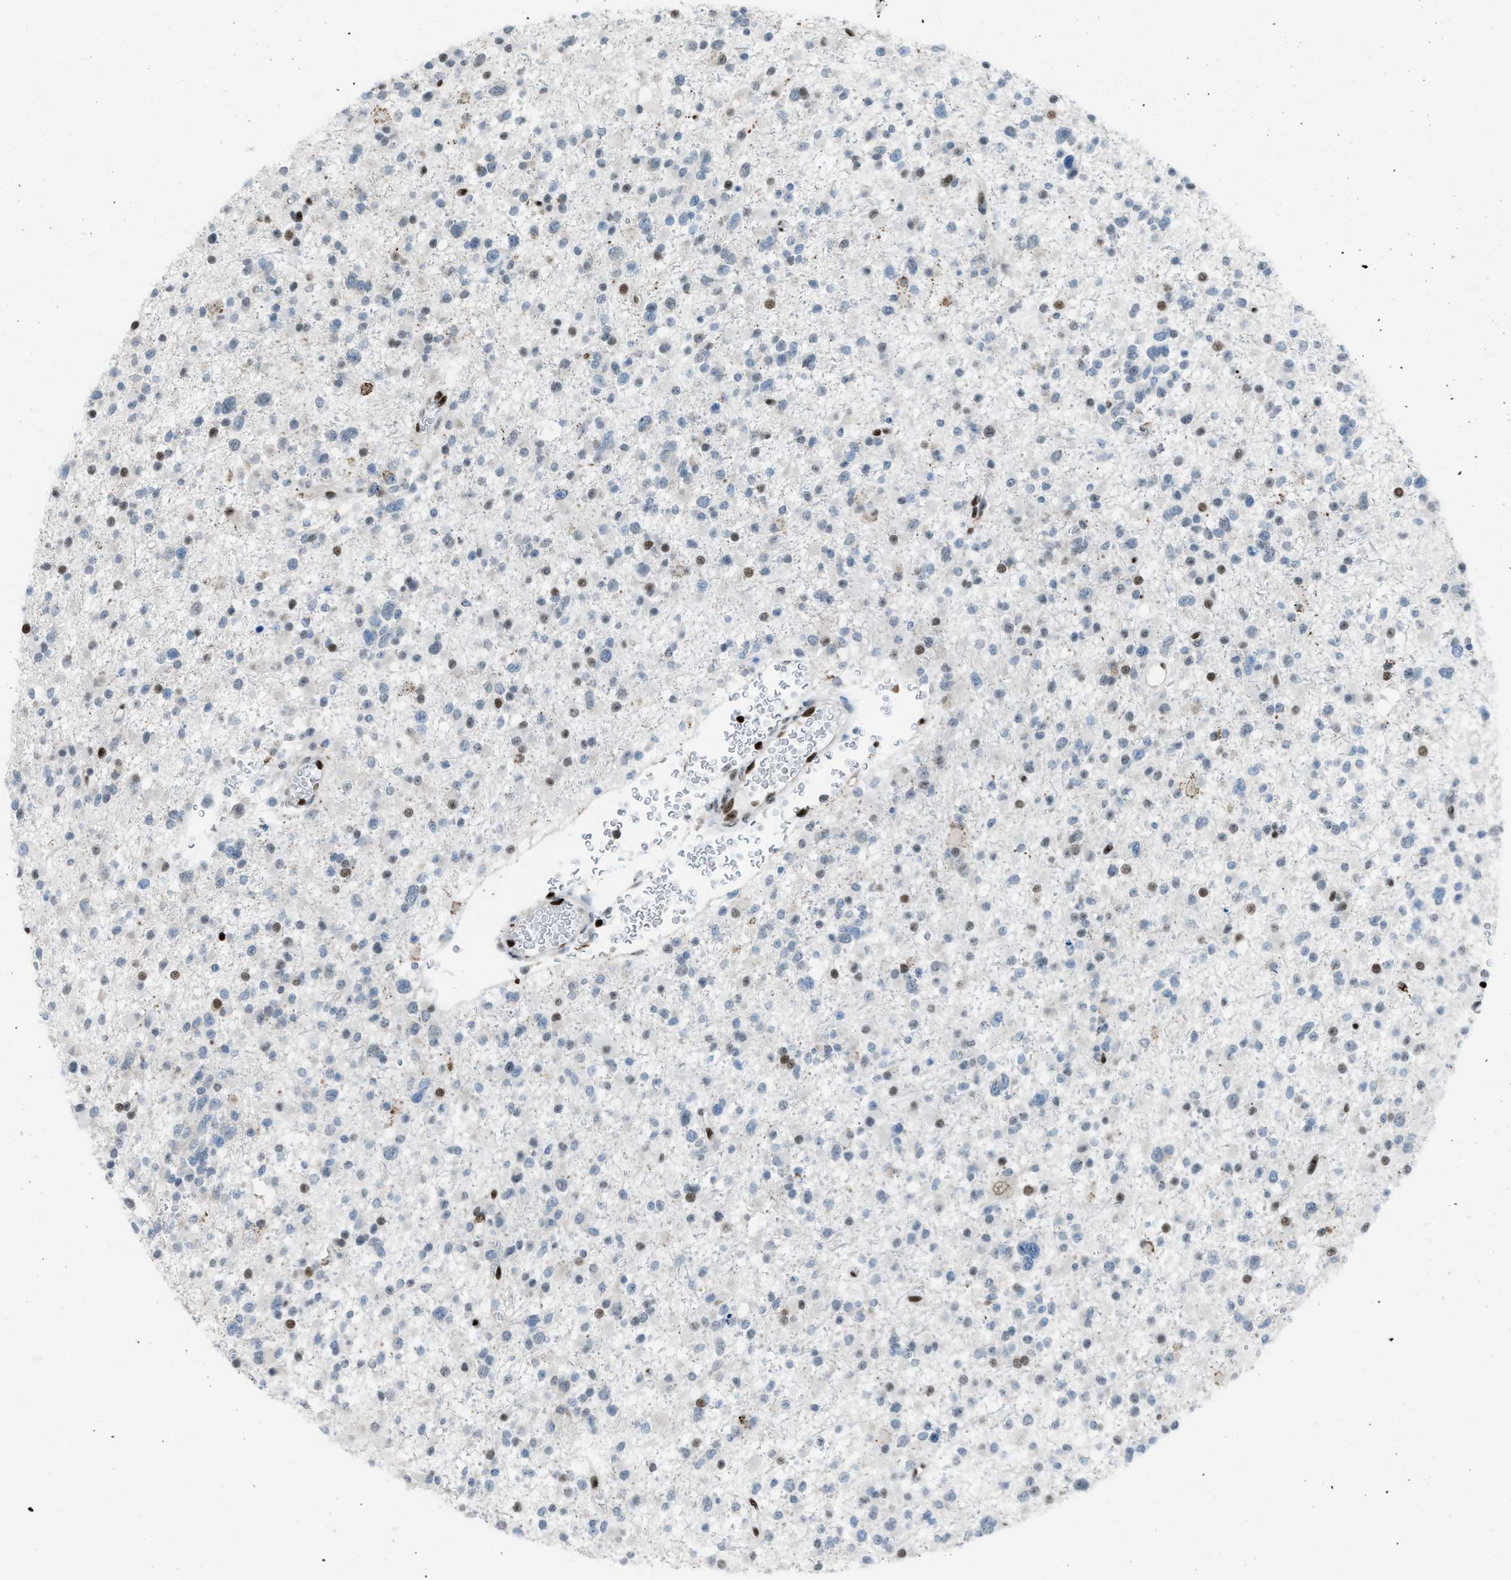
{"staining": {"intensity": "moderate", "quantity": "<25%", "location": "nuclear"}, "tissue": "glioma", "cell_type": "Tumor cells", "image_type": "cancer", "snomed": [{"axis": "morphology", "description": "Glioma, malignant, Low grade"}, {"axis": "topography", "description": "Brain"}], "caption": "This micrograph exhibits immunohistochemistry staining of glioma, with low moderate nuclear expression in approximately <25% of tumor cells.", "gene": "SLFN5", "patient": {"sex": "female", "age": 22}}